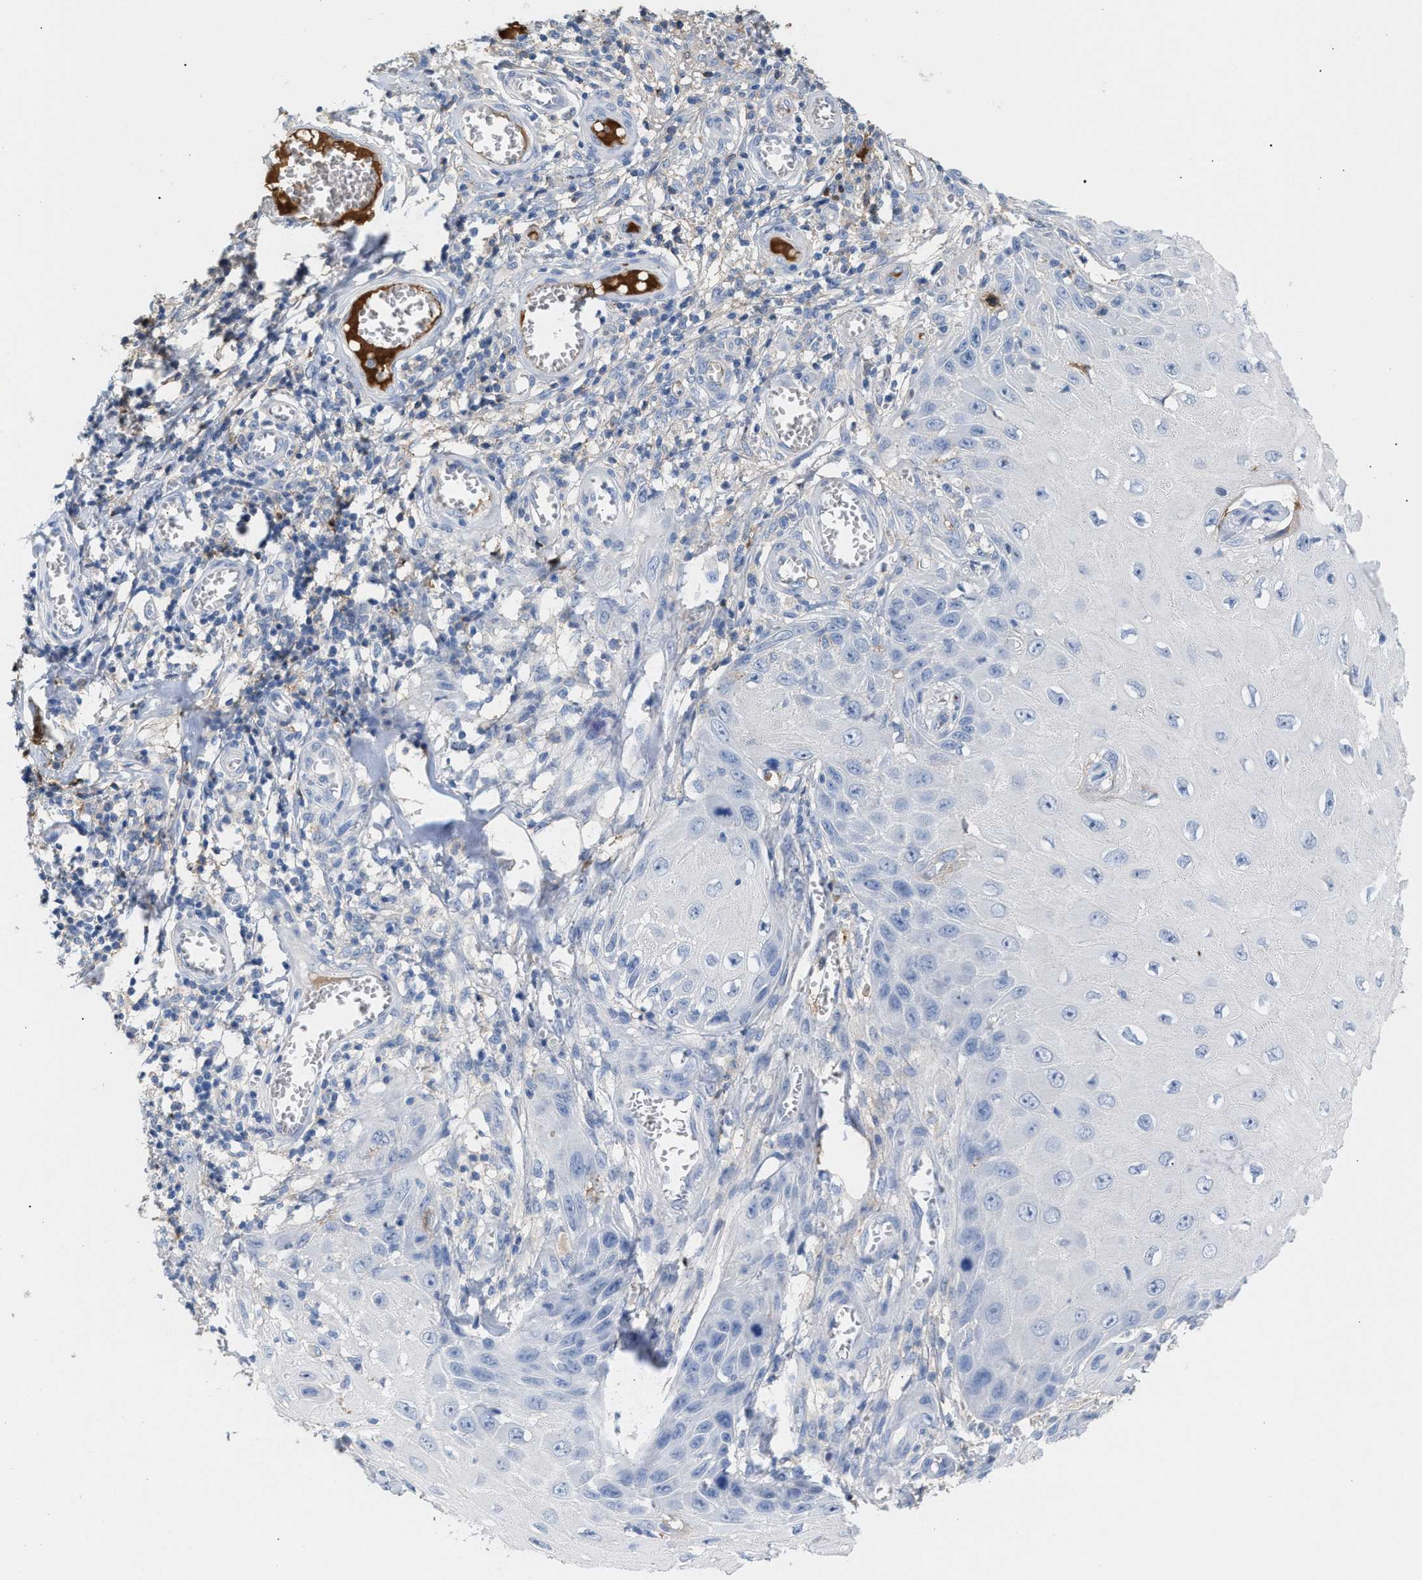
{"staining": {"intensity": "negative", "quantity": "none", "location": "none"}, "tissue": "skin cancer", "cell_type": "Tumor cells", "image_type": "cancer", "snomed": [{"axis": "morphology", "description": "Squamous cell carcinoma, NOS"}, {"axis": "topography", "description": "Skin"}], "caption": "Image shows no significant protein positivity in tumor cells of skin cancer (squamous cell carcinoma). (Stains: DAB IHC with hematoxylin counter stain, Microscopy: brightfield microscopy at high magnification).", "gene": "APOH", "patient": {"sex": "female", "age": 73}}